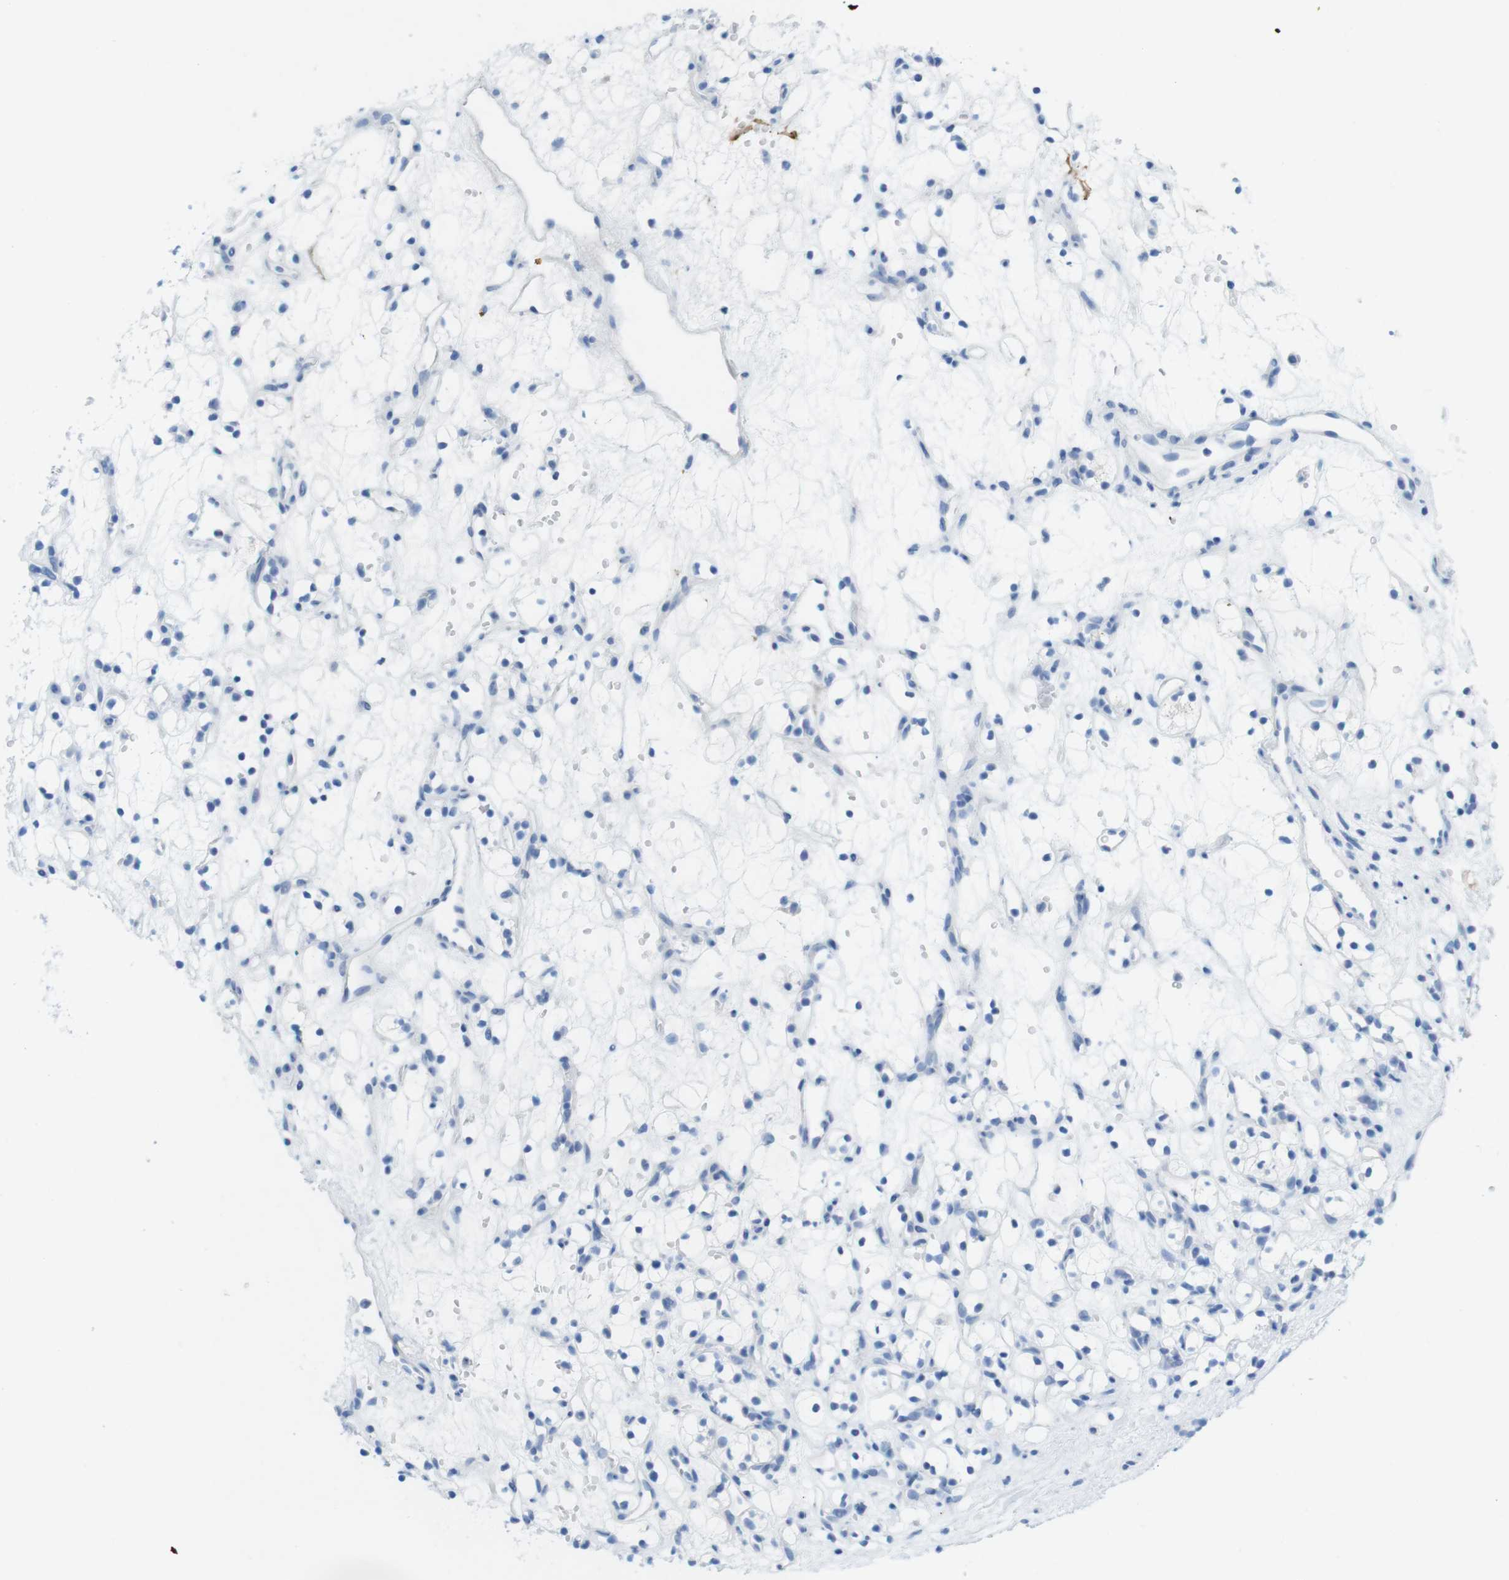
{"staining": {"intensity": "negative", "quantity": "none", "location": "none"}, "tissue": "renal cancer", "cell_type": "Tumor cells", "image_type": "cancer", "snomed": [{"axis": "morphology", "description": "Adenocarcinoma, NOS"}, {"axis": "topography", "description": "Kidney"}], "caption": "The image demonstrates no staining of tumor cells in renal cancer (adenocarcinoma). (DAB (3,3'-diaminobenzidine) IHC, high magnification).", "gene": "GAP43", "patient": {"sex": "female", "age": 60}}